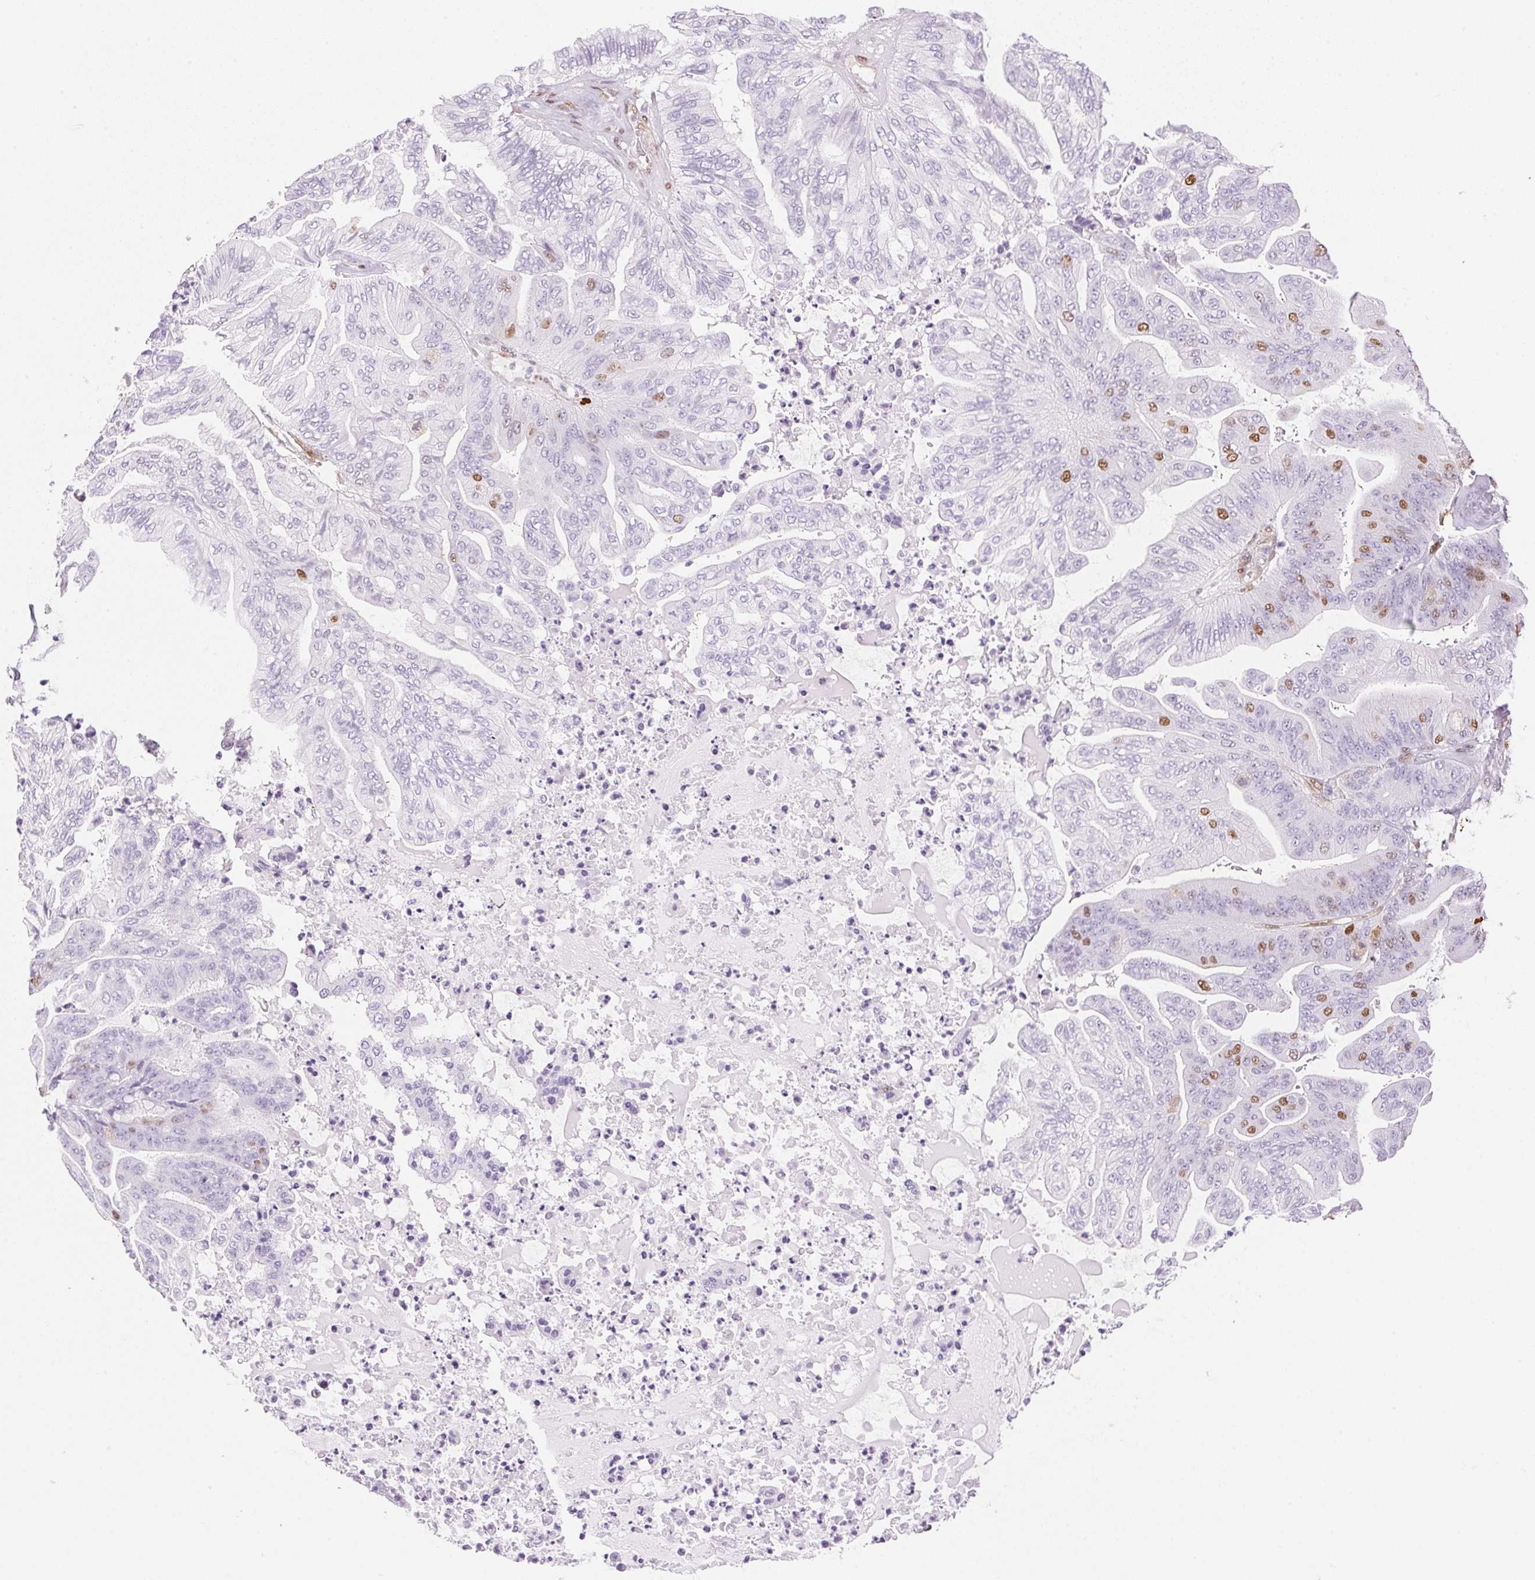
{"staining": {"intensity": "moderate", "quantity": "<25%", "location": "nuclear"}, "tissue": "ovarian cancer", "cell_type": "Tumor cells", "image_type": "cancer", "snomed": [{"axis": "morphology", "description": "Cystadenocarcinoma, mucinous, NOS"}, {"axis": "topography", "description": "Ovary"}], "caption": "Ovarian mucinous cystadenocarcinoma stained with a brown dye displays moderate nuclear positive expression in about <25% of tumor cells.", "gene": "SMTN", "patient": {"sex": "female", "age": 67}}